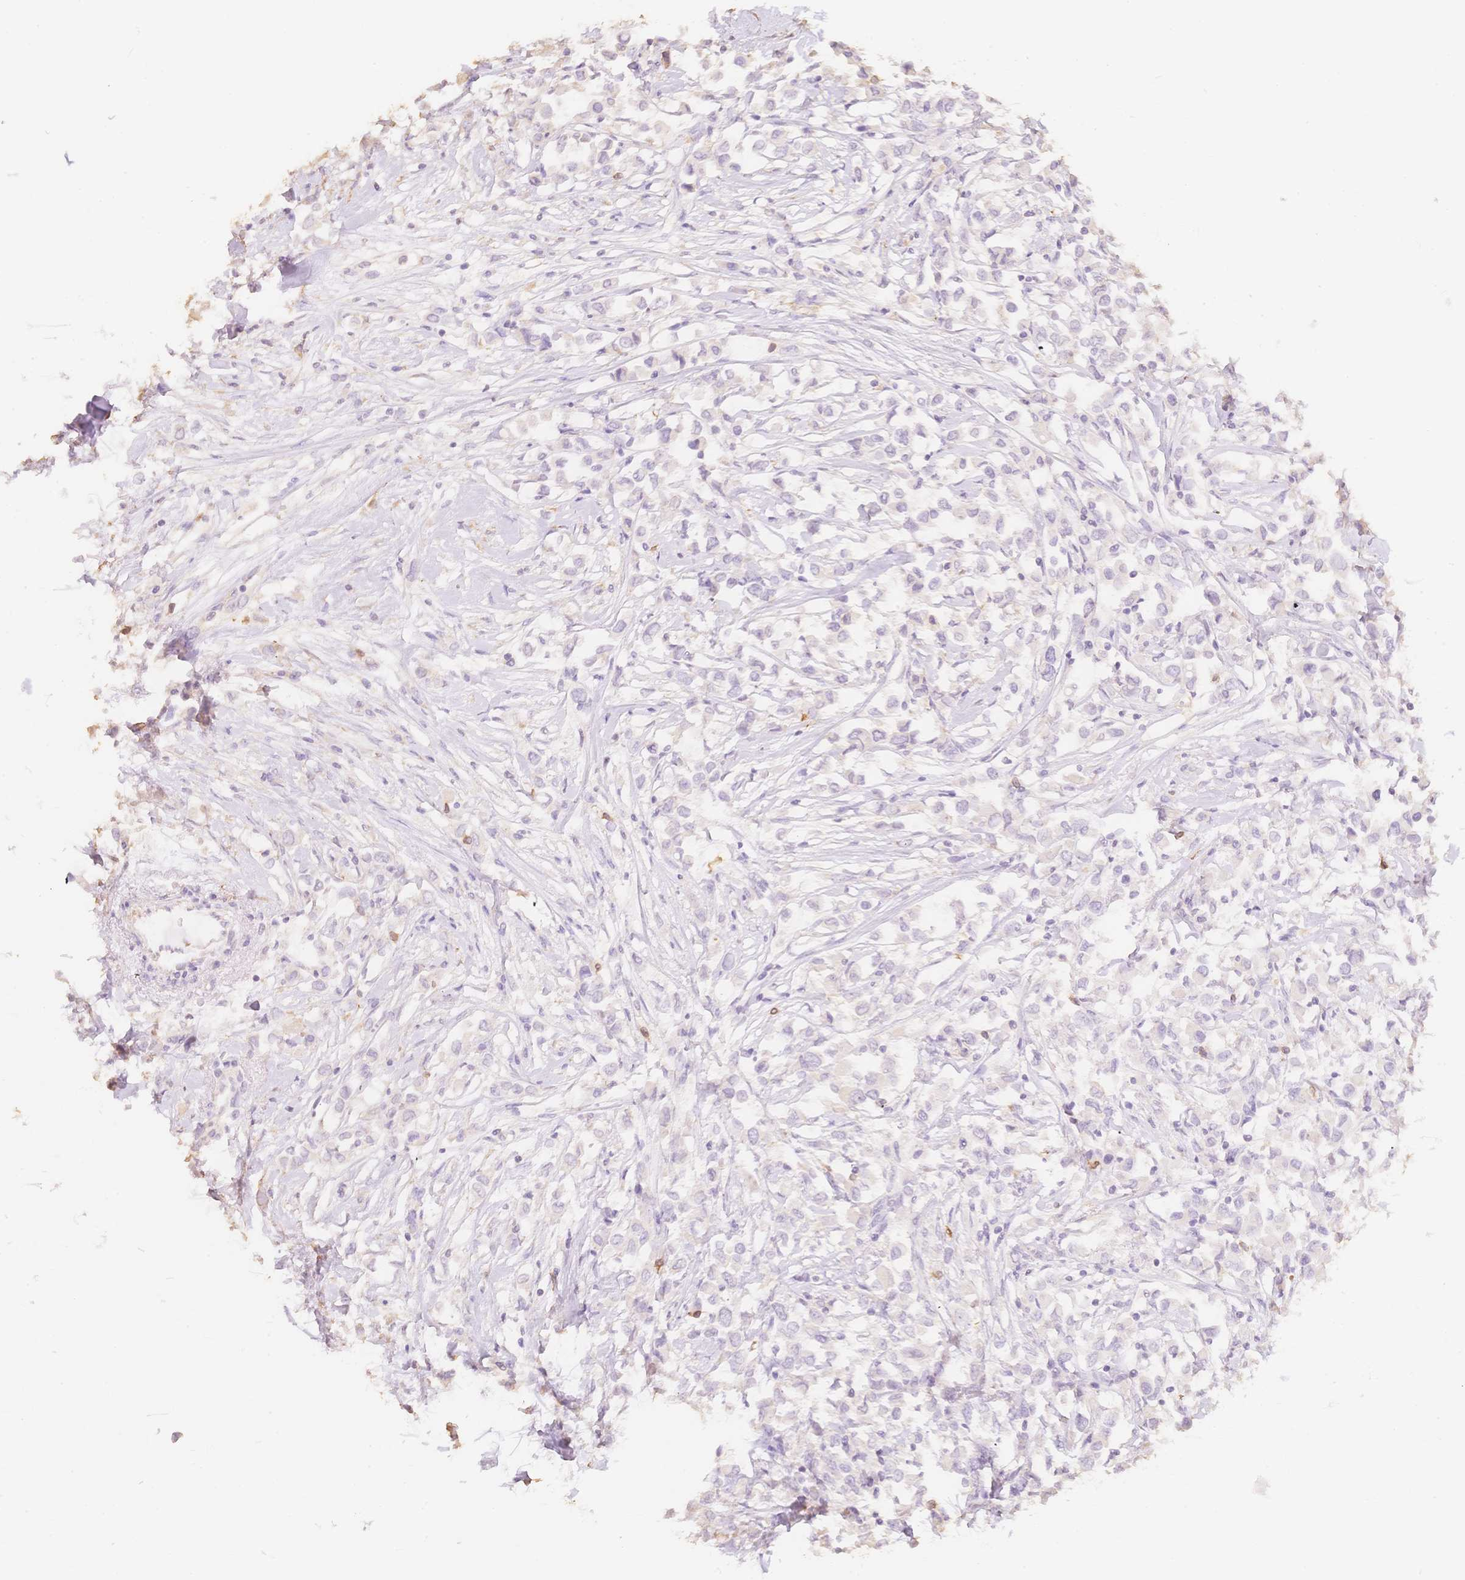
{"staining": {"intensity": "negative", "quantity": "none", "location": "none"}, "tissue": "breast cancer", "cell_type": "Tumor cells", "image_type": "cancer", "snomed": [{"axis": "morphology", "description": "Duct carcinoma"}, {"axis": "topography", "description": "Breast"}], "caption": "The IHC image has no significant staining in tumor cells of breast invasive ductal carcinoma tissue.", "gene": "MBOAT7", "patient": {"sex": "female", "age": 61}}